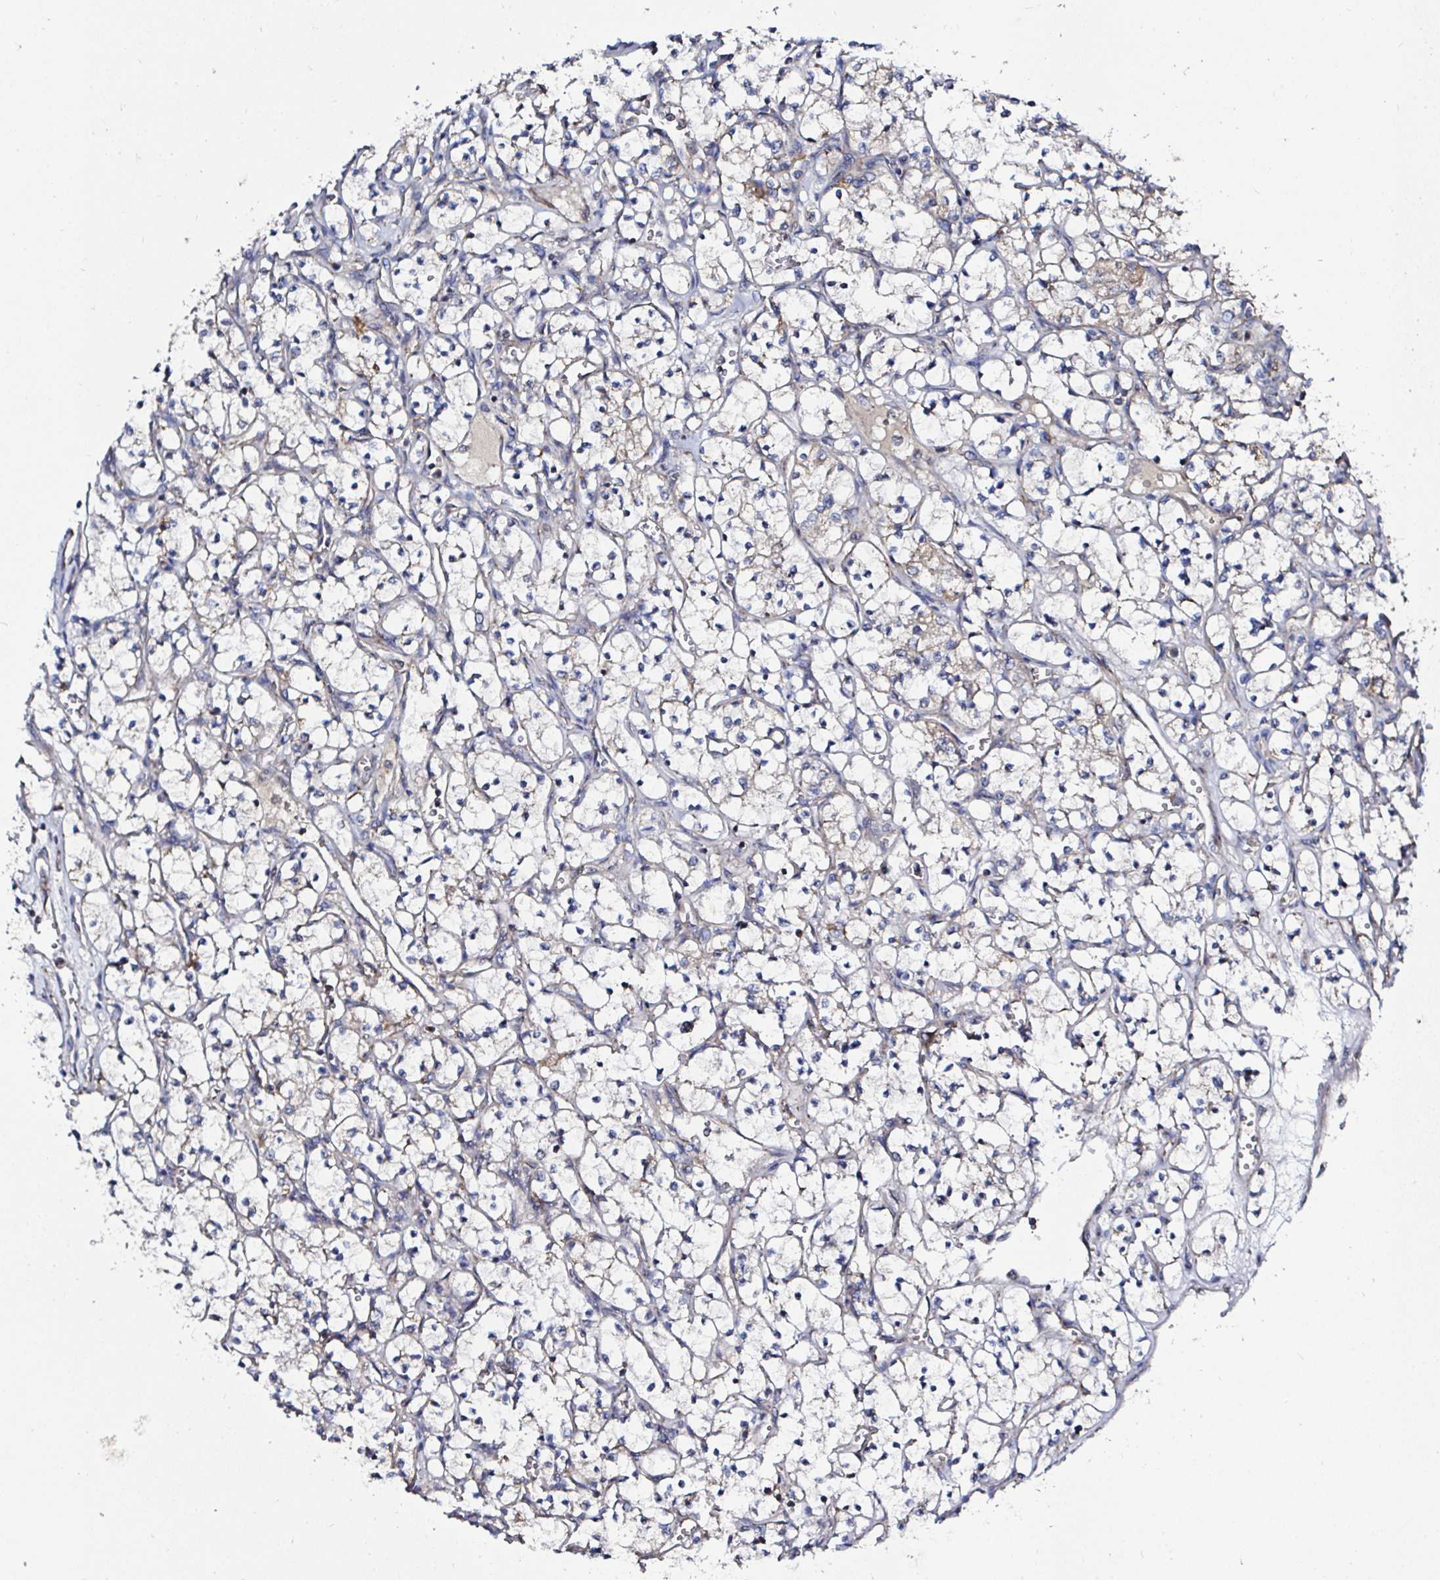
{"staining": {"intensity": "negative", "quantity": "none", "location": "none"}, "tissue": "renal cancer", "cell_type": "Tumor cells", "image_type": "cancer", "snomed": [{"axis": "morphology", "description": "Adenocarcinoma, NOS"}, {"axis": "topography", "description": "Kidney"}], "caption": "Immunohistochemistry (IHC) of human renal adenocarcinoma exhibits no expression in tumor cells. Nuclei are stained in blue.", "gene": "ATAD3B", "patient": {"sex": "female", "age": 69}}